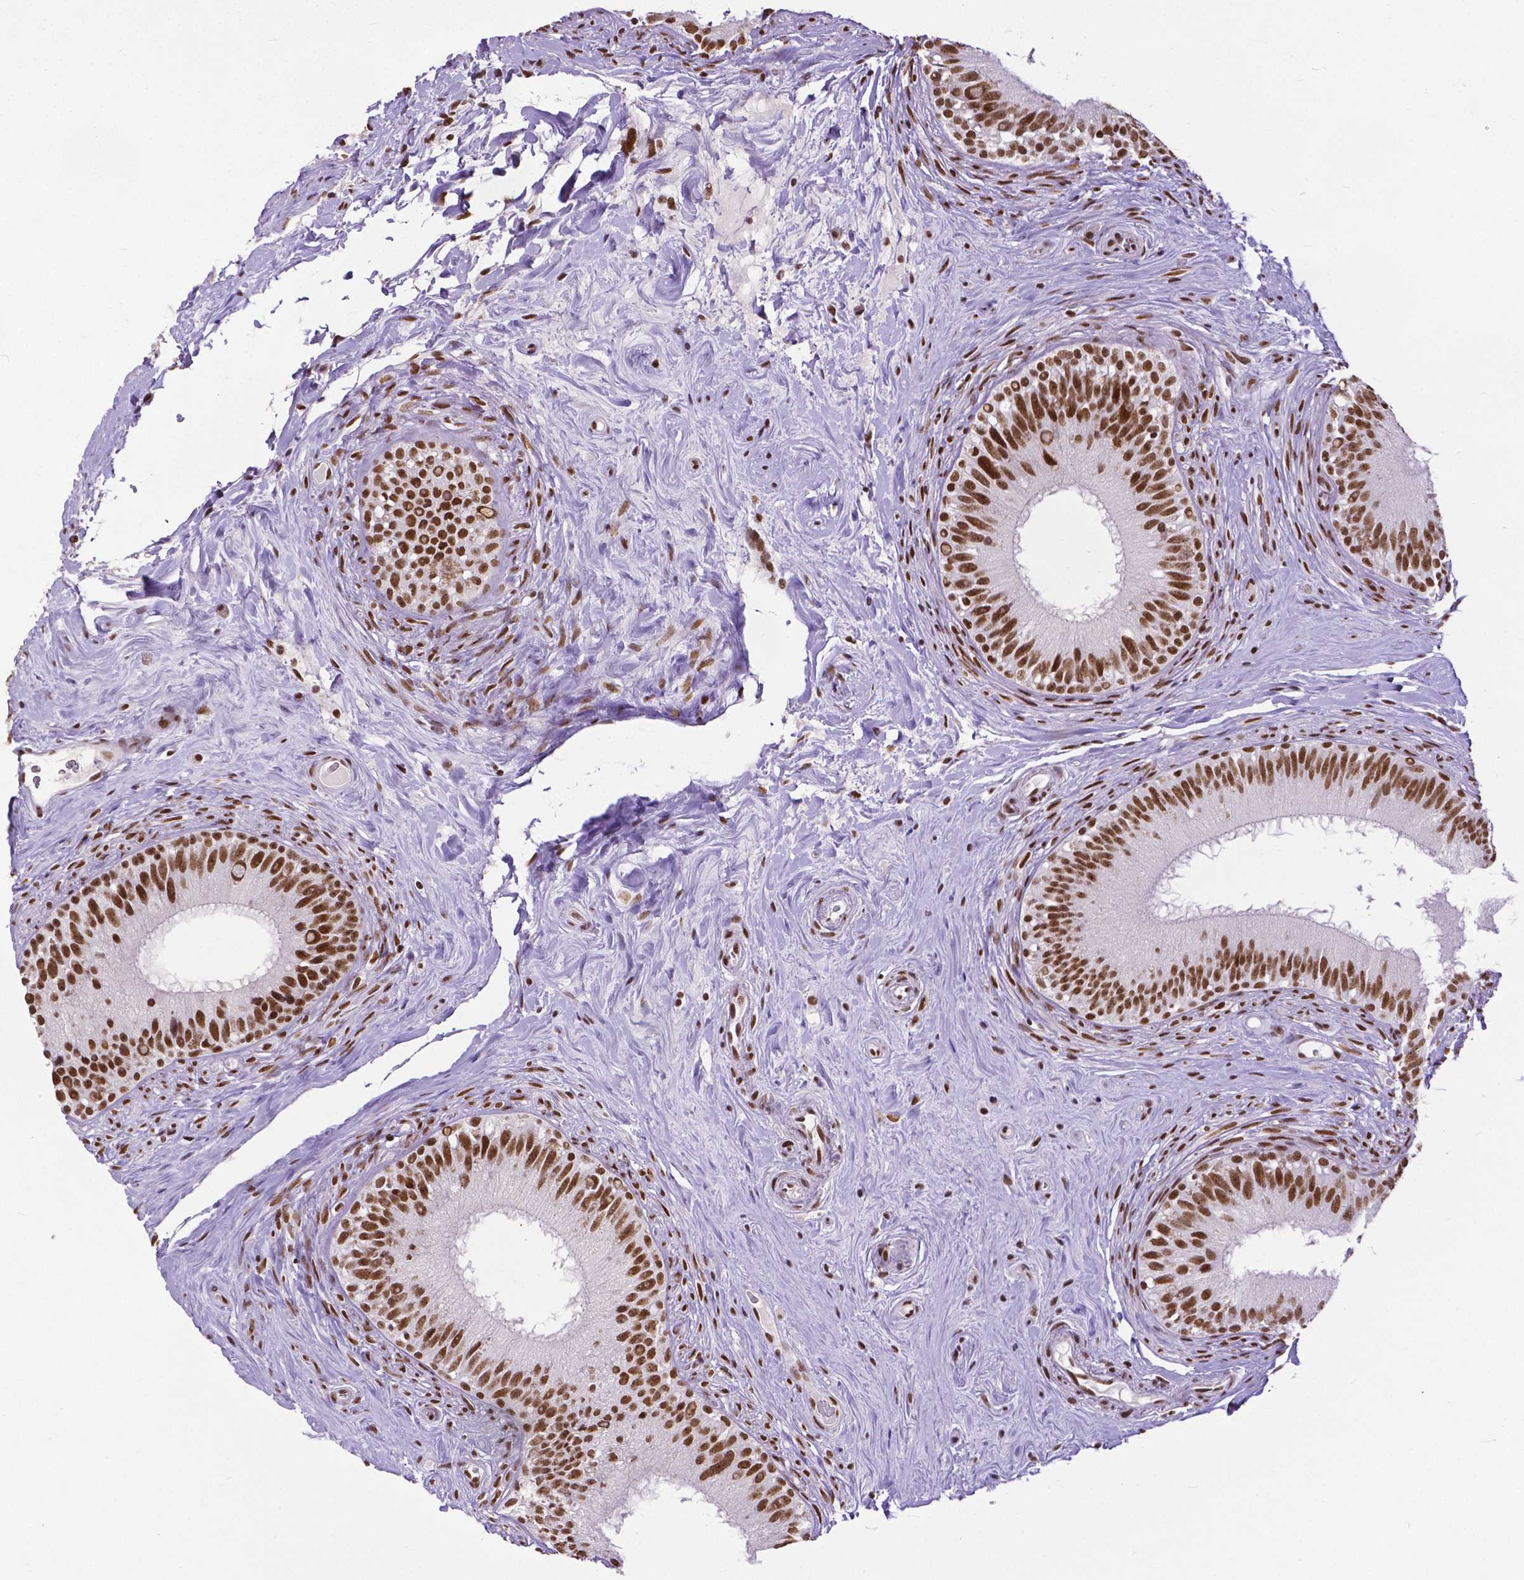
{"staining": {"intensity": "strong", "quantity": ">75%", "location": "nuclear"}, "tissue": "epididymis", "cell_type": "Glandular cells", "image_type": "normal", "snomed": [{"axis": "morphology", "description": "Normal tissue, NOS"}, {"axis": "topography", "description": "Epididymis"}], "caption": "Glandular cells show high levels of strong nuclear staining in approximately >75% of cells in normal epididymis.", "gene": "ATRX", "patient": {"sex": "male", "age": 59}}